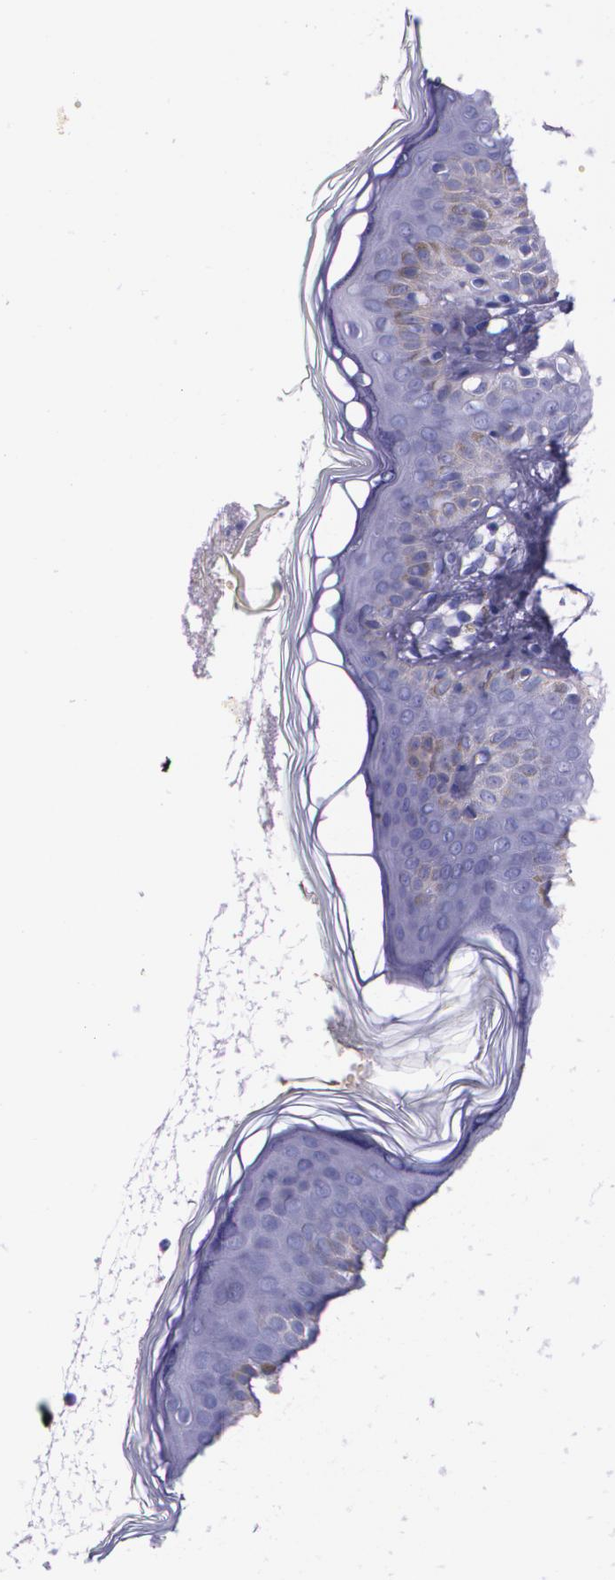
{"staining": {"intensity": "negative", "quantity": "none", "location": "none"}, "tissue": "skin", "cell_type": "Fibroblasts", "image_type": "normal", "snomed": [{"axis": "morphology", "description": "Normal tissue, NOS"}, {"axis": "topography", "description": "Skin"}], "caption": "Protein analysis of benign skin reveals no significant expression in fibroblasts. The staining is performed using DAB brown chromogen with nuclei counter-stained in using hematoxylin.", "gene": "MMP2", "patient": {"sex": "female", "age": 4}}